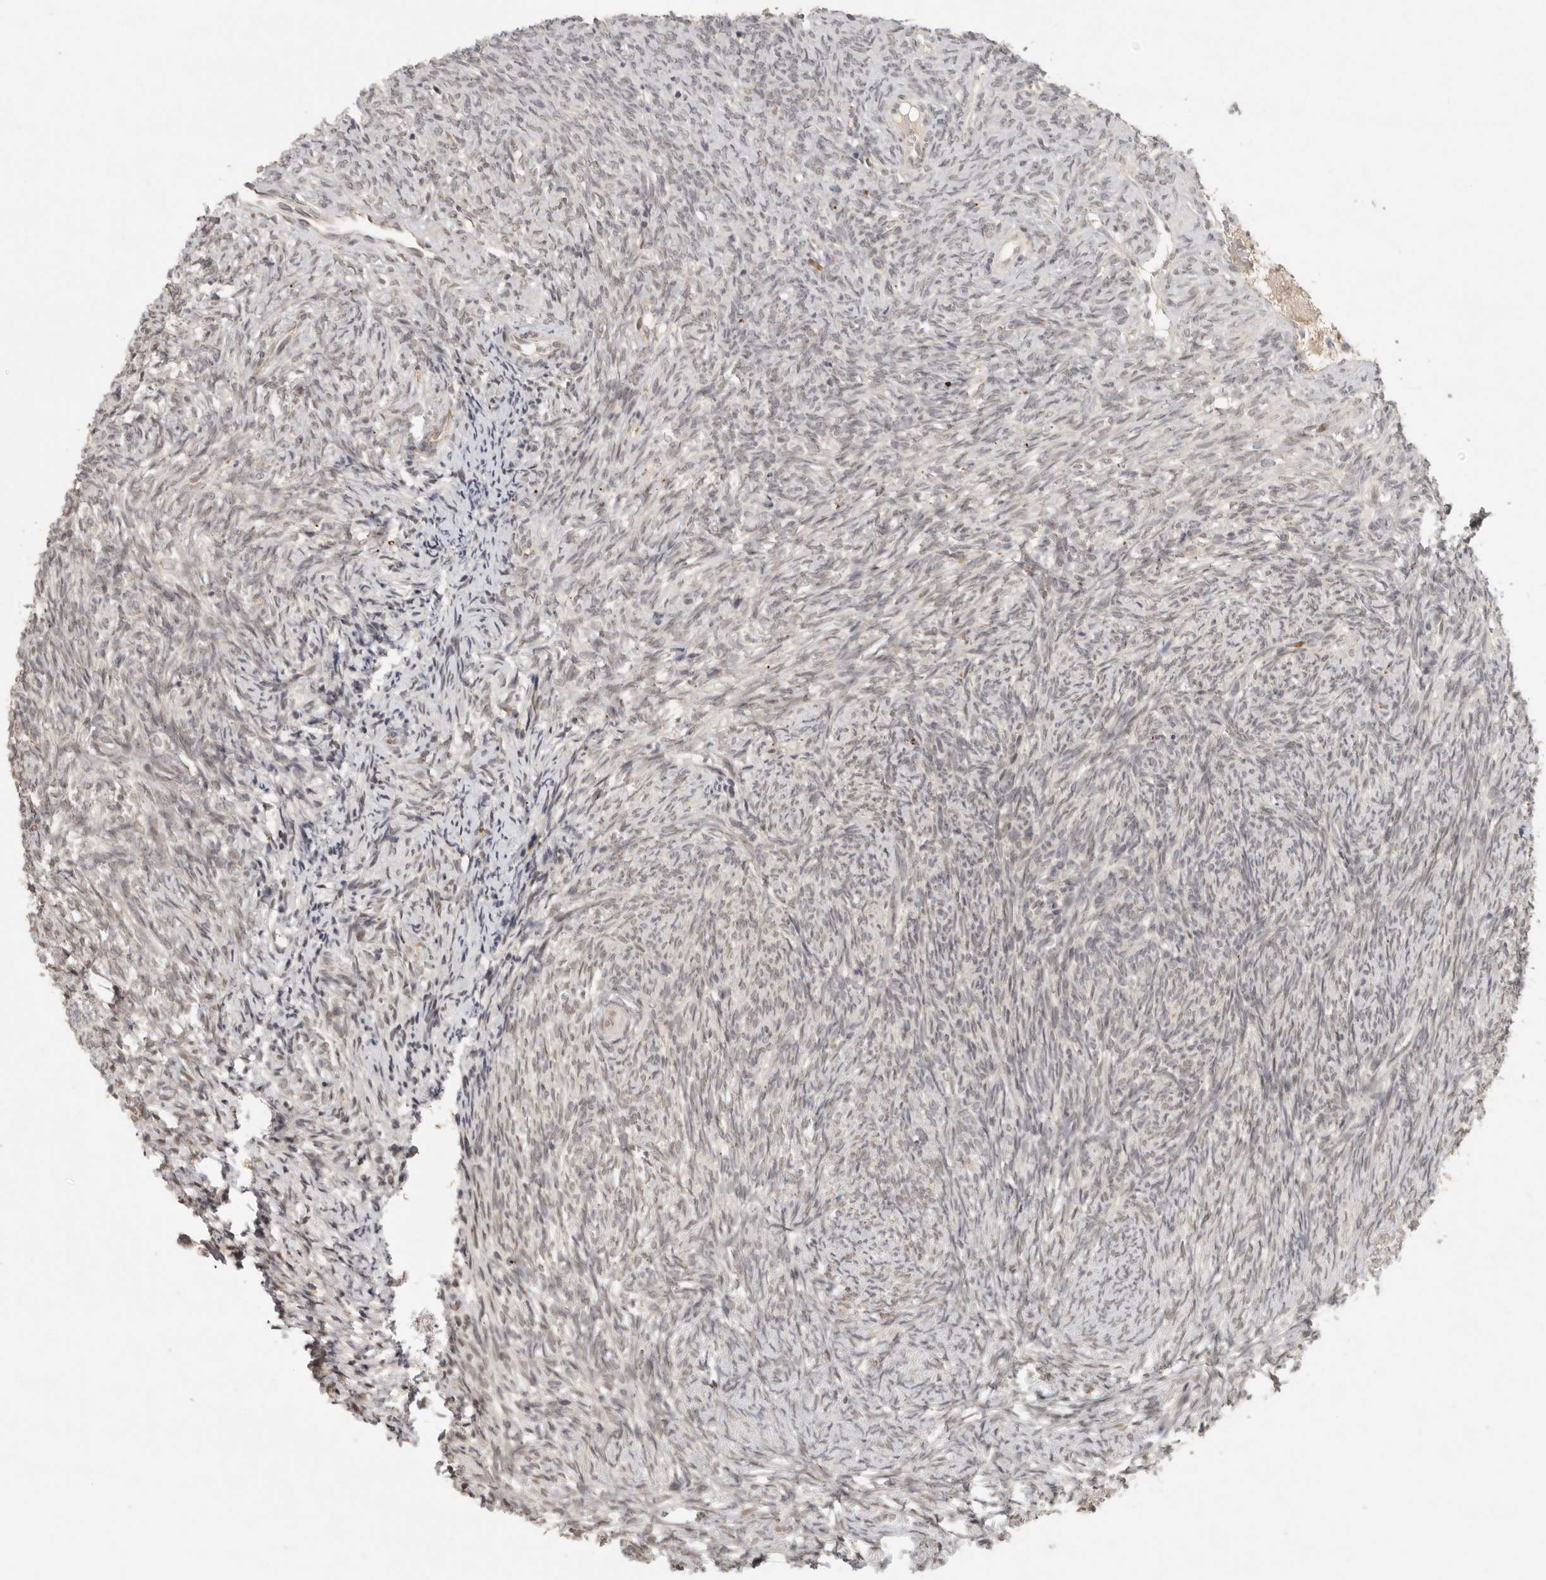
{"staining": {"intensity": "negative", "quantity": "none", "location": "none"}, "tissue": "ovary", "cell_type": "Ovarian stroma cells", "image_type": "normal", "snomed": [{"axis": "morphology", "description": "Normal tissue, NOS"}, {"axis": "topography", "description": "Ovary"}], "caption": "The micrograph shows no significant staining in ovarian stroma cells of ovary.", "gene": "LRRC75A", "patient": {"sex": "female", "age": 41}}